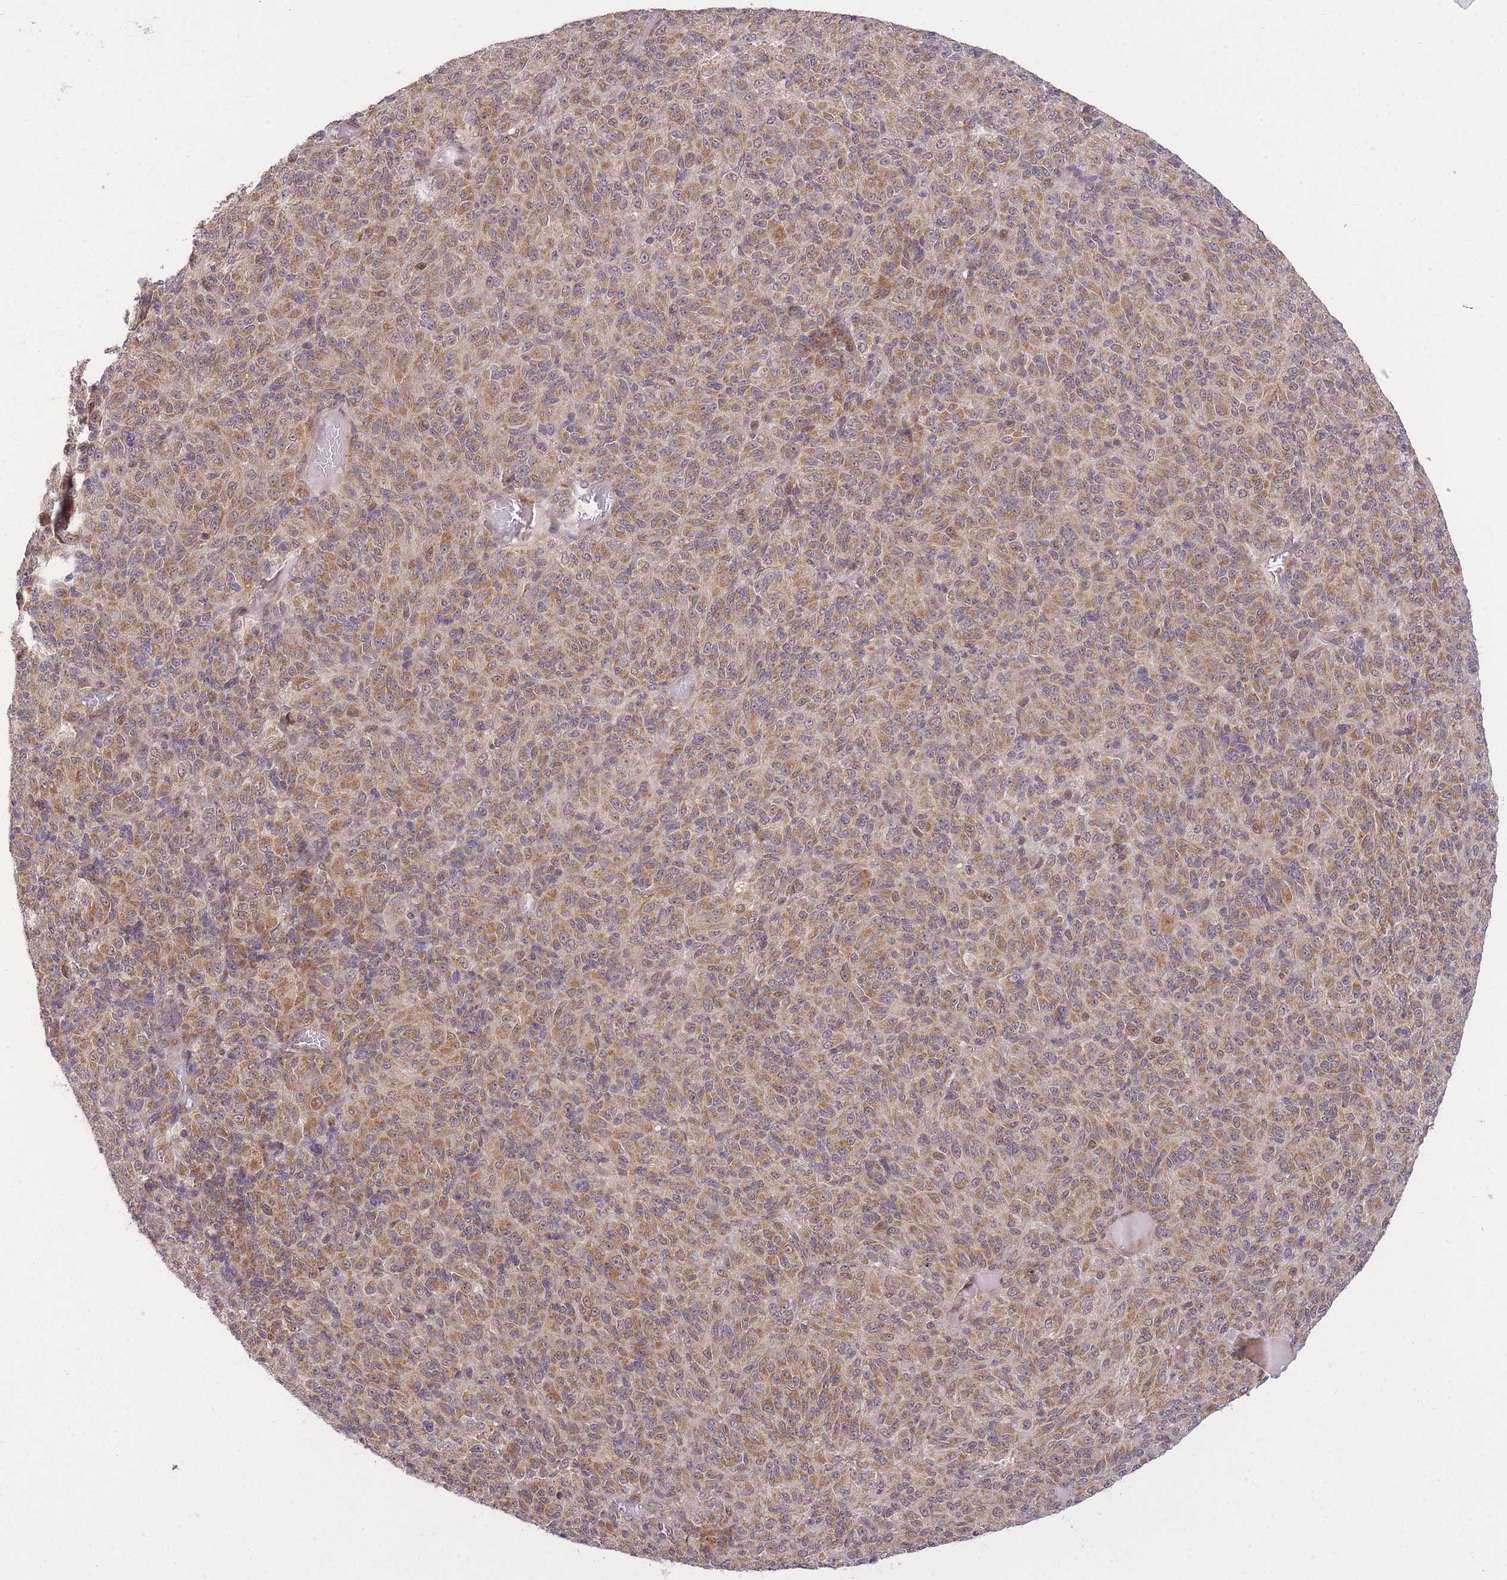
{"staining": {"intensity": "moderate", "quantity": ">75%", "location": "cytoplasmic/membranous"}, "tissue": "melanoma", "cell_type": "Tumor cells", "image_type": "cancer", "snomed": [{"axis": "morphology", "description": "Malignant melanoma, Metastatic site"}, {"axis": "topography", "description": "Brain"}], "caption": "Protein positivity by IHC shows moderate cytoplasmic/membranous expression in about >75% of tumor cells in malignant melanoma (metastatic site). (IHC, brightfield microscopy, high magnification).", "gene": "ZNF391", "patient": {"sex": "female", "age": 56}}